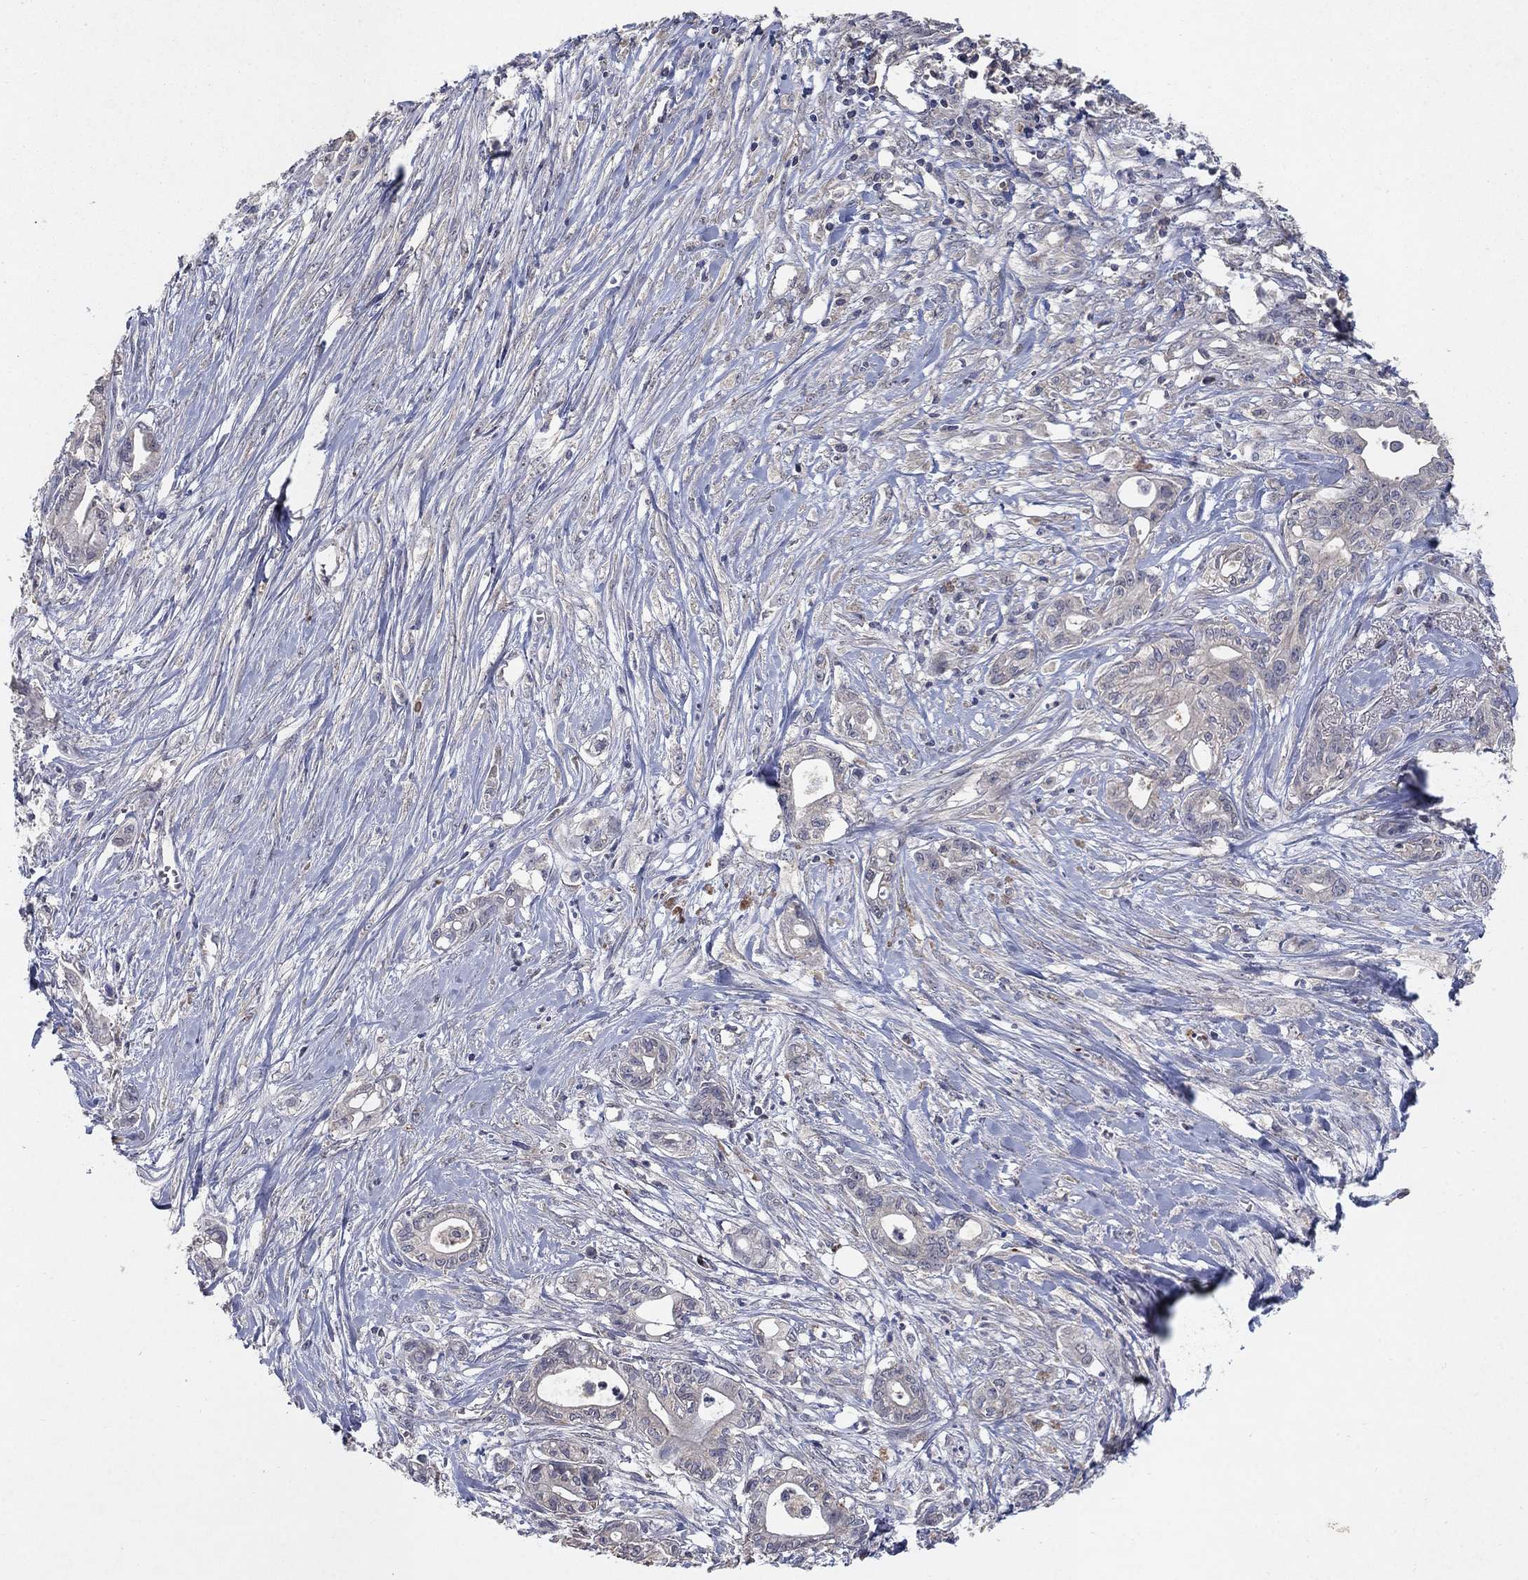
{"staining": {"intensity": "negative", "quantity": "none", "location": "none"}, "tissue": "pancreatic cancer", "cell_type": "Tumor cells", "image_type": "cancer", "snomed": [{"axis": "morphology", "description": "Adenocarcinoma, NOS"}, {"axis": "topography", "description": "Pancreas"}], "caption": "Pancreatic cancer was stained to show a protein in brown. There is no significant positivity in tumor cells.", "gene": "GPSM1", "patient": {"sex": "male", "age": 71}}